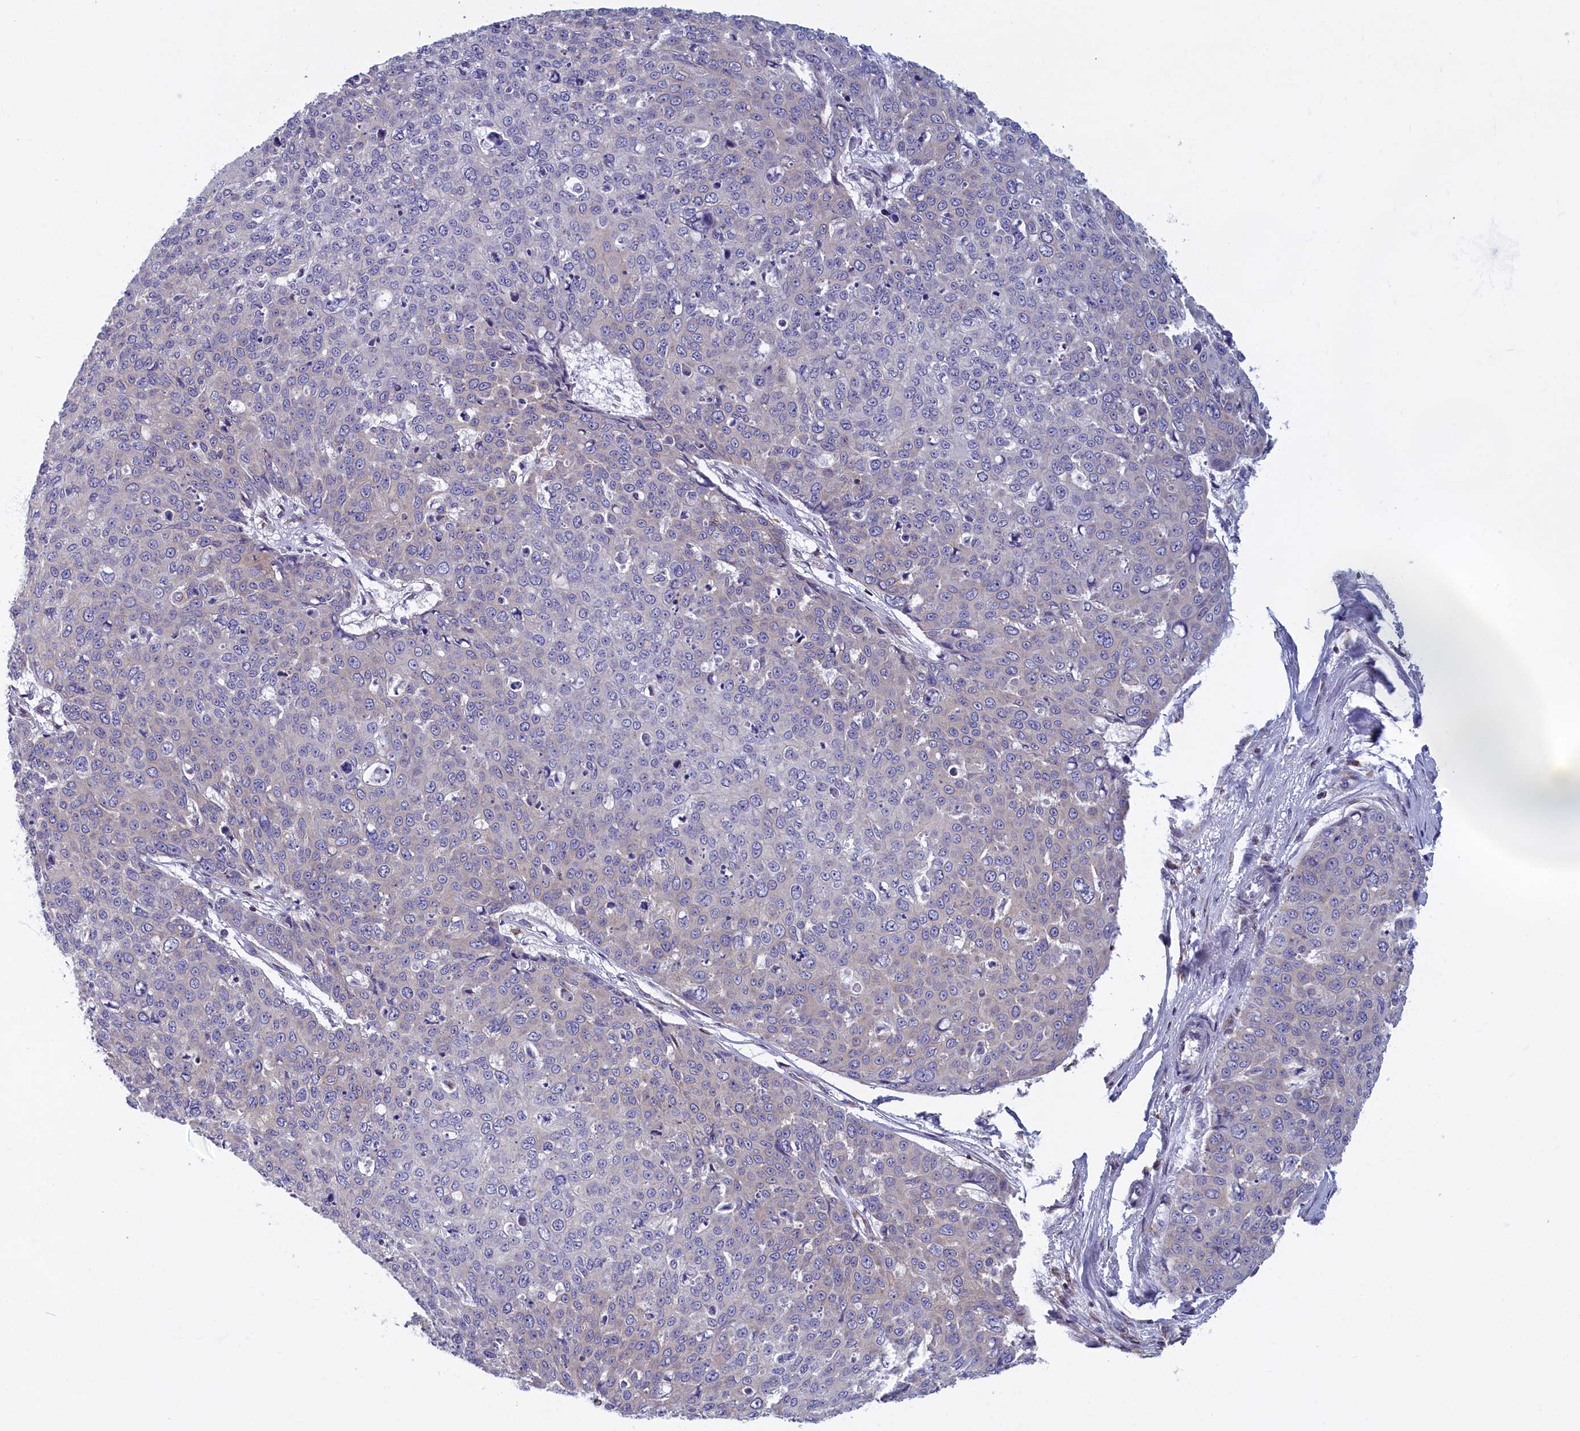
{"staining": {"intensity": "negative", "quantity": "none", "location": "none"}, "tissue": "skin cancer", "cell_type": "Tumor cells", "image_type": "cancer", "snomed": [{"axis": "morphology", "description": "Squamous cell carcinoma, NOS"}, {"axis": "topography", "description": "Skin"}], "caption": "Immunohistochemical staining of skin squamous cell carcinoma demonstrates no significant staining in tumor cells.", "gene": "NOL10", "patient": {"sex": "male", "age": 71}}